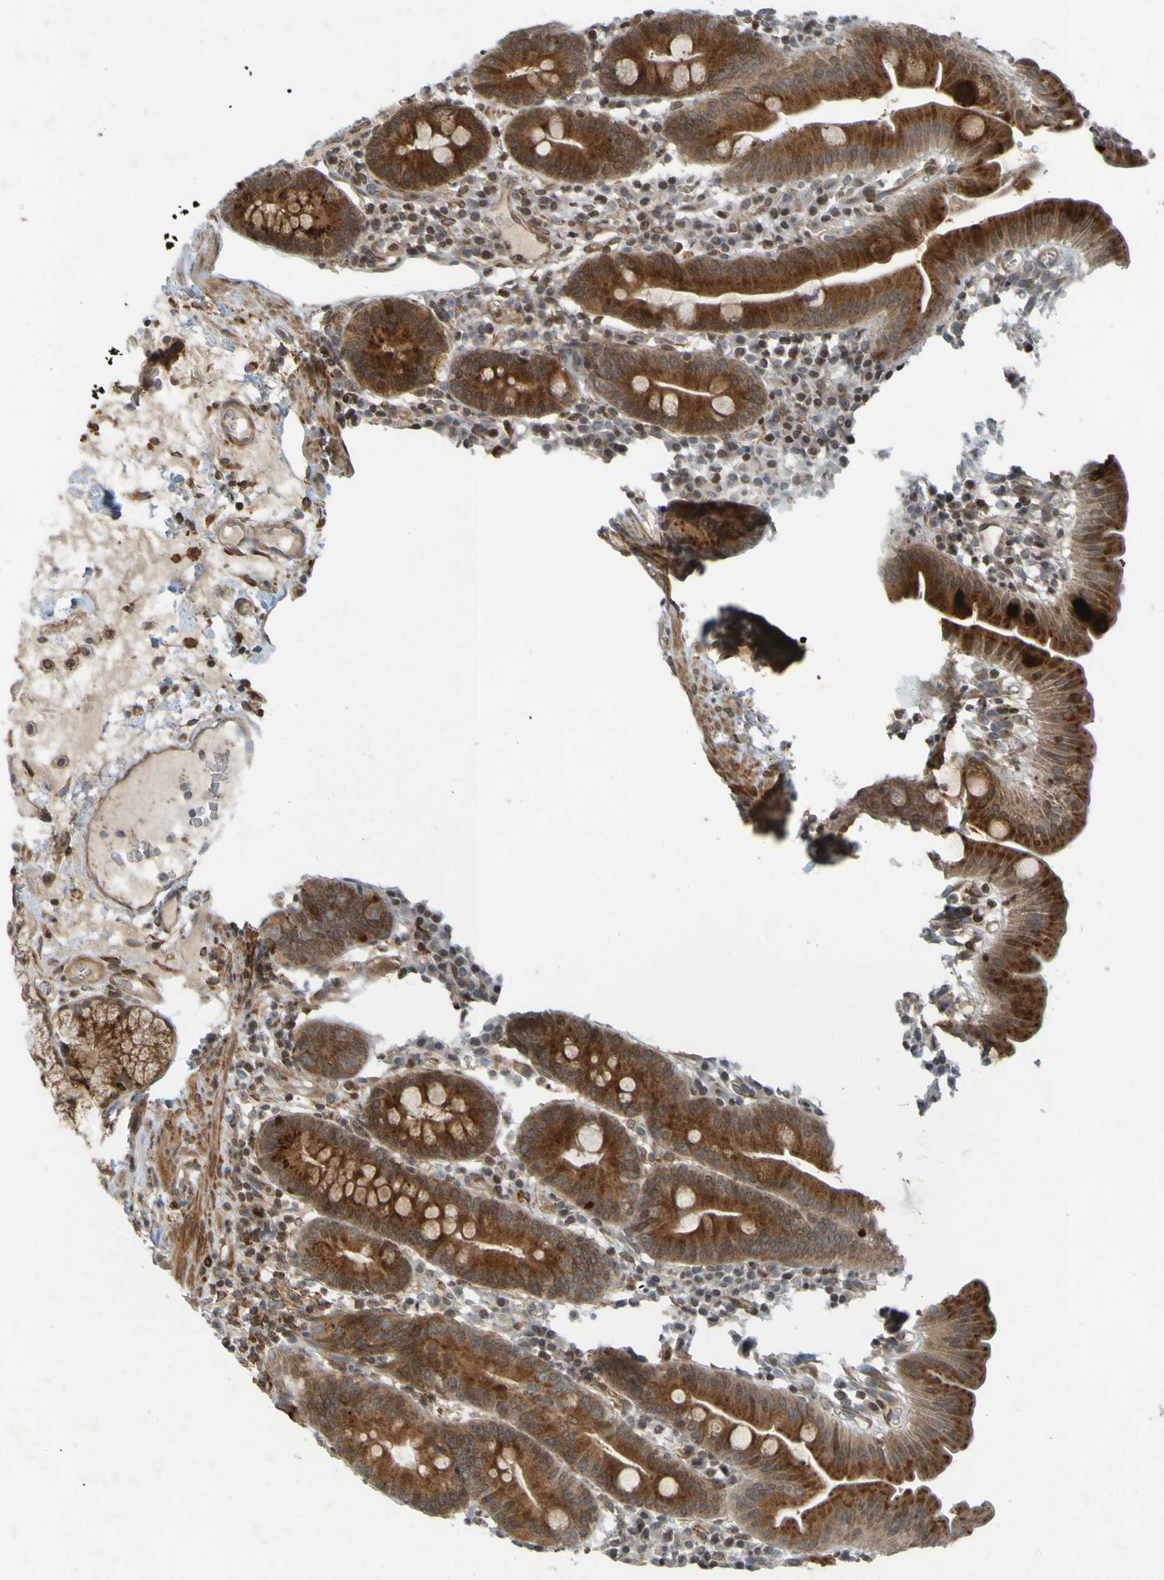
{"staining": {"intensity": "moderate", "quantity": ">75%", "location": "cytoplasmic/membranous"}, "tissue": "duodenum", "cell_type": "Glandular cells", "image_type": "normal", "snomed": [{"axis": "morphology", "description": "Normal tissue, NOS"}, {"axis": "topography", "description": "Duodenum"}], "caption": "High-magnification brightfield microscopy of normal duodenum stained with DAB (3,3'-diaminobenzidine) (brown) and counterstained with hematoxylin (blue). glandular cells exhibit moderate cytoplasmic/membranous expression is appreciated in about>75% of cells.", "gene": "GUCY1A1", "patient": {"sex": "male", "age": 50}}